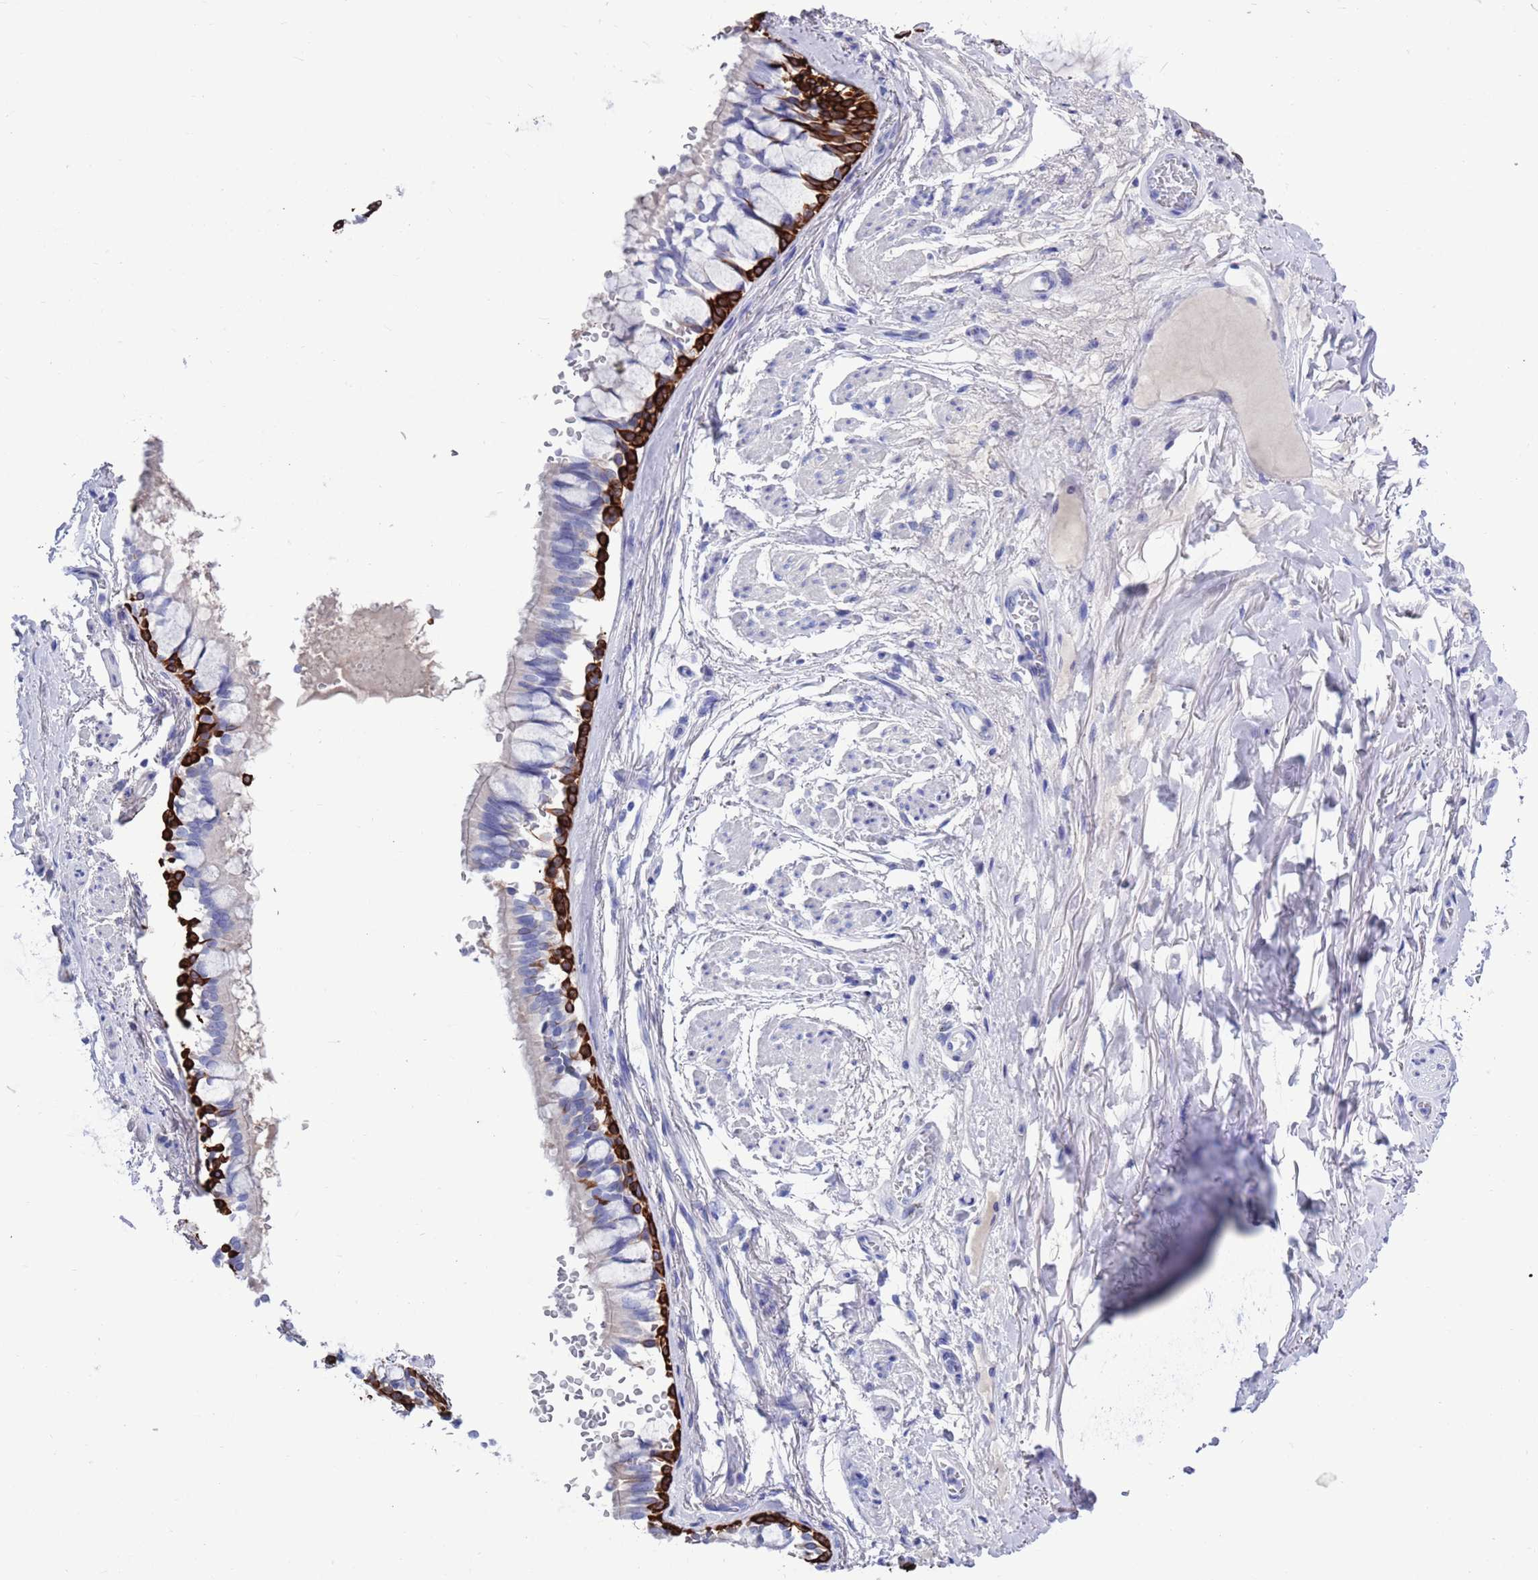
{"staining": {"intensity": "strong", "quantity": "25%-75%", "location": "cytoplasmic/membranous"}, "tissue": "bronchus", "cell_type": "Respiratory epithelial cells", "image_type": "normal", "snomed": [{"axis": "morphology", "description": "Normal tissue, NOS"}, {"axis": "topography", "description": "Bronchus"}], "caption": "Immunohistochemistry micrograph of unremarkable human bronchus stained for a protein (brown), which shows high levels of strong cytoplasmic/membranous expression in approximately 25%-75% of respiratory epithelial cells.", "gene": "MTMR2", "patient": {"sex": "male", "age": 70}}